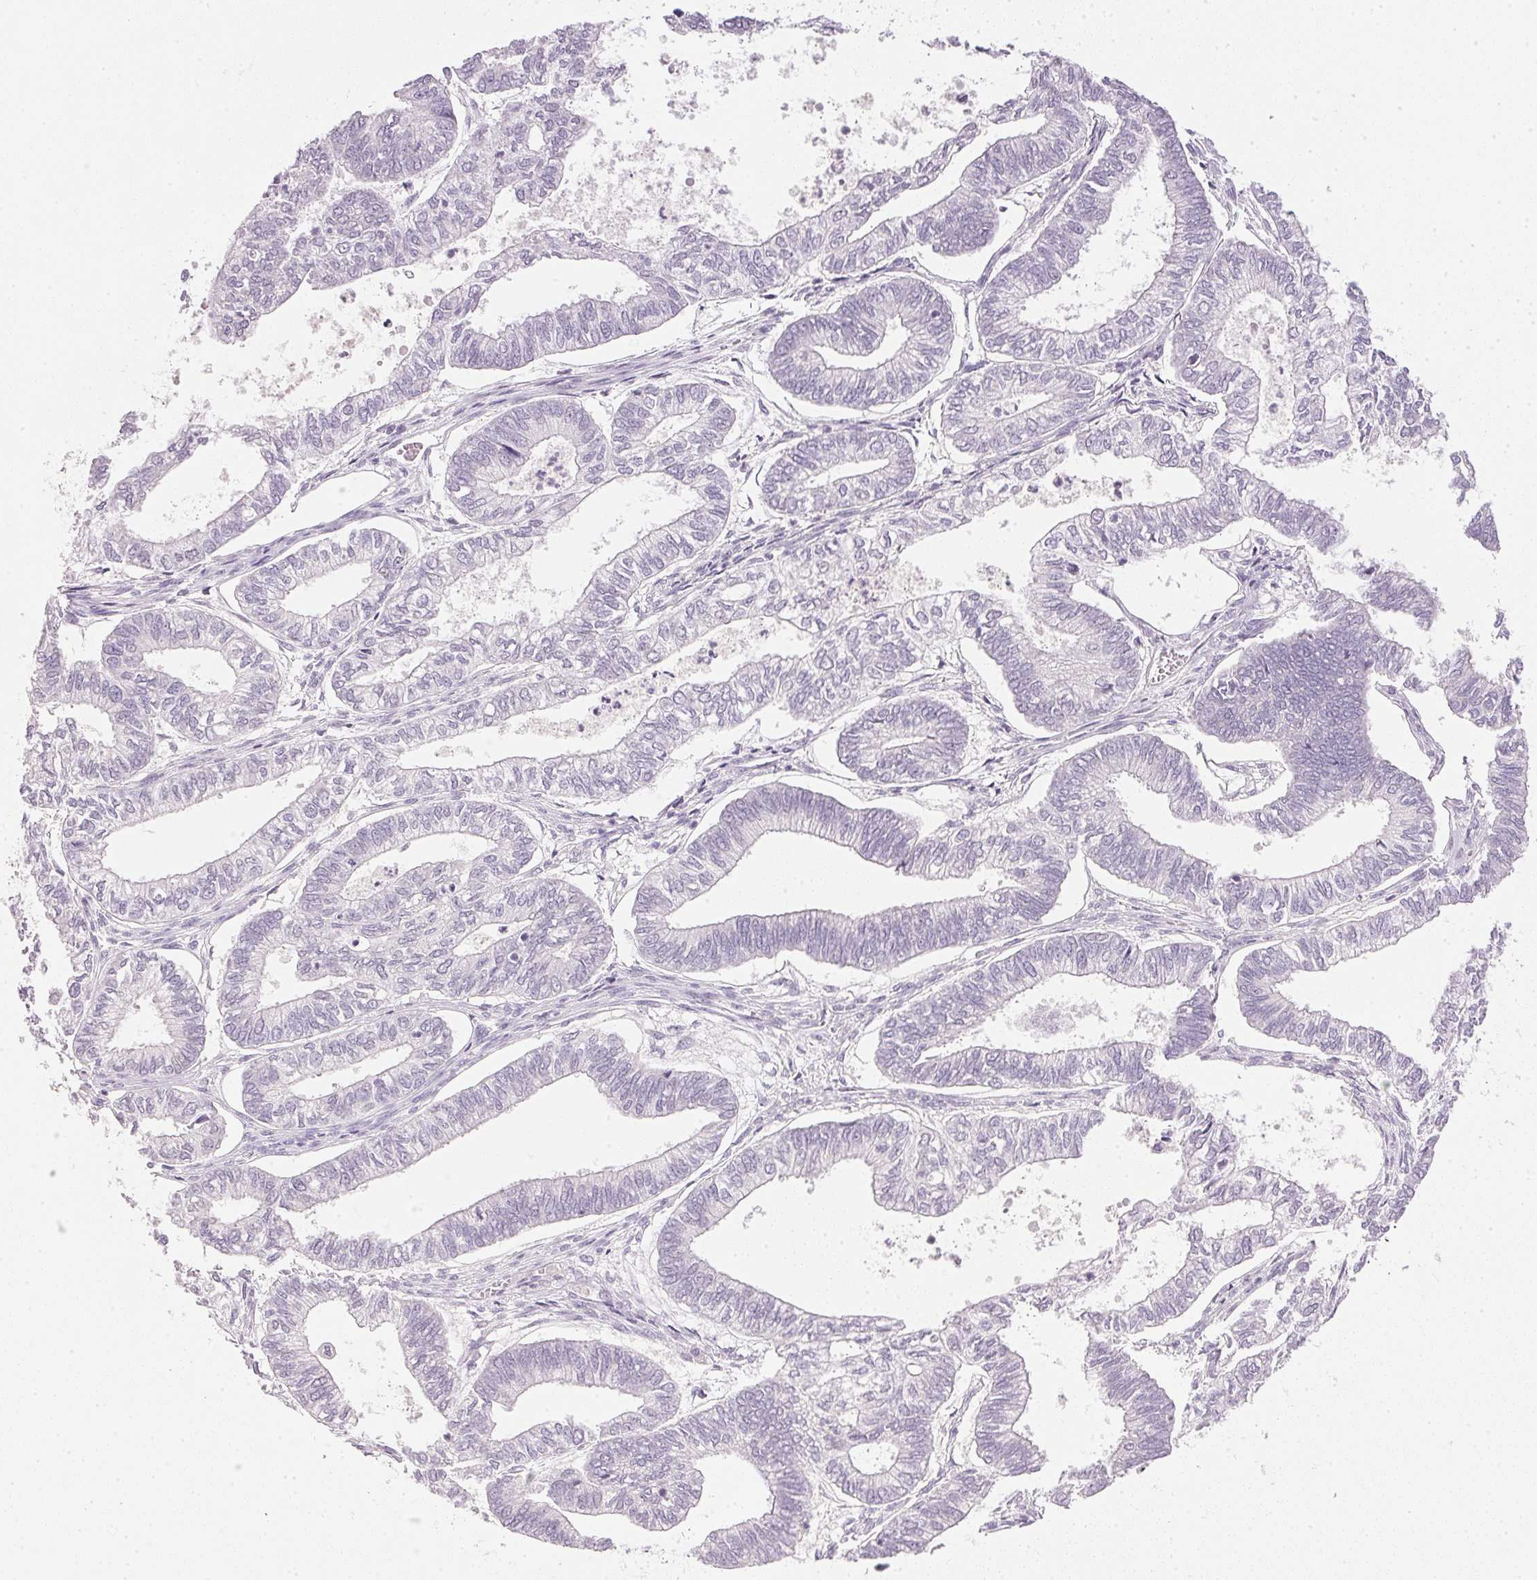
{"staining": {"intensity": "negative", "quantity": "none", "location": "none"}, "tissue": "ovarian cancer", "cell_type": "Tumor cells", "image_type": "cancer", "snomed": [{"axis": "morphology", "description": "Carcinoma, endometroid"}, {"axis": "topography", "description": "Ovary"}], "caption": "This image is of endometroid carcinoma (ovarian) stained with immunohistochemistry (IHC) to label a protein in brown with the nuclei are counter-stained blue. There is no positivity in tumor cells. (DAB IHC with hematoxylin counter stain).", "gene": "IGFBP1", "patient": {"sex": "female", "age": 64}}